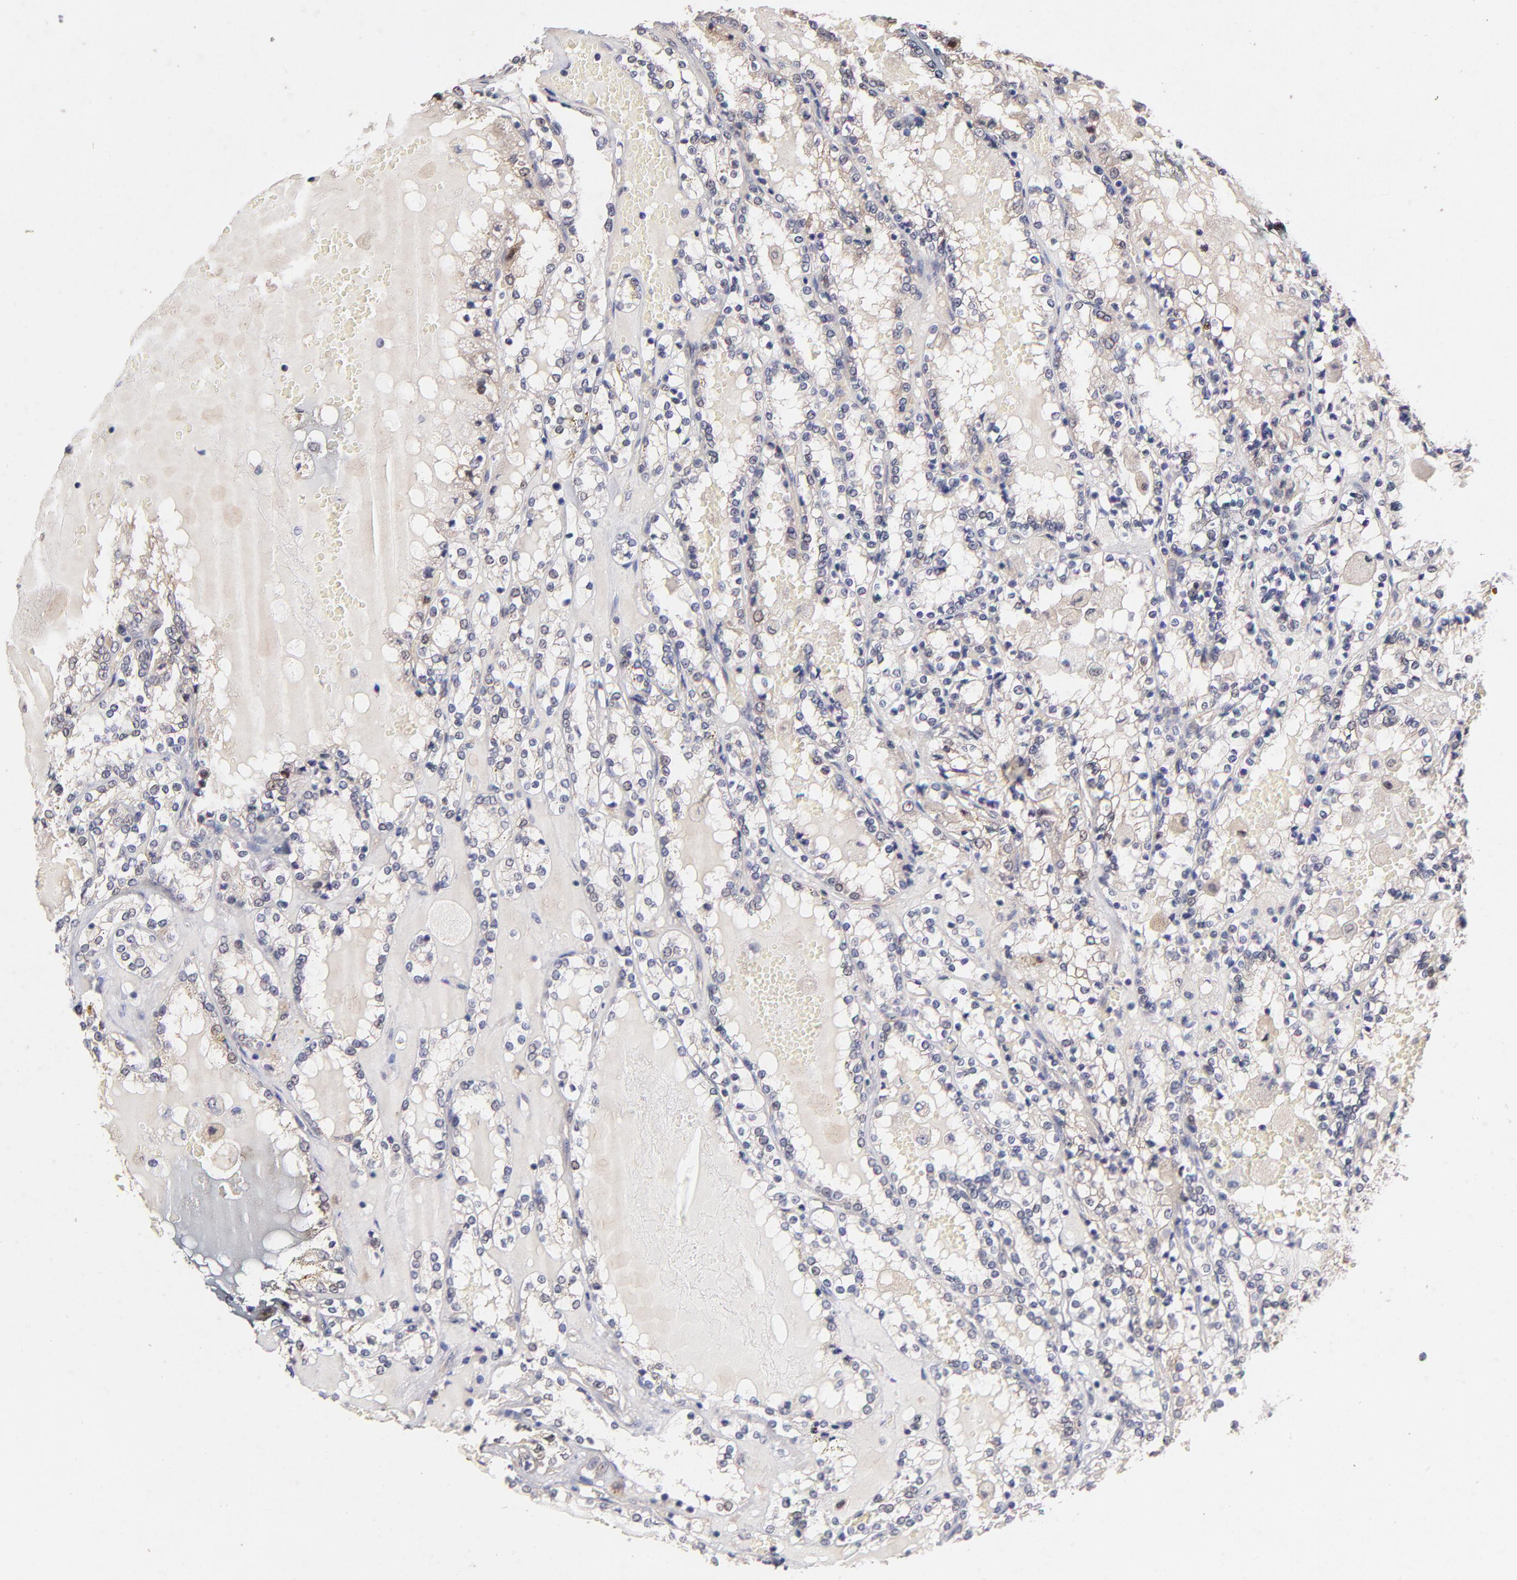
{"staining": {"intensity": "moderate", "quantity": "25%-75%", "location": "cytoplasmic/membranous"}, "tissue": "renal cancer", "cell_type": "Tumor cells", "image_type": "cancer", "snomed": [{"axis": "morphology", "description": "Adenocarcinoma, NOS"}, {"axis": "topography", "description": "Kidney"}], "caption": "Human adenocarcinoma (renal) stained with a brown dye demonstrates moderate cytoplasmic/membranous positive staining in approximately 25%-75% of tumor cells.", "gene": "STAP2", "patient": {"sex": "female", "age": 56}}